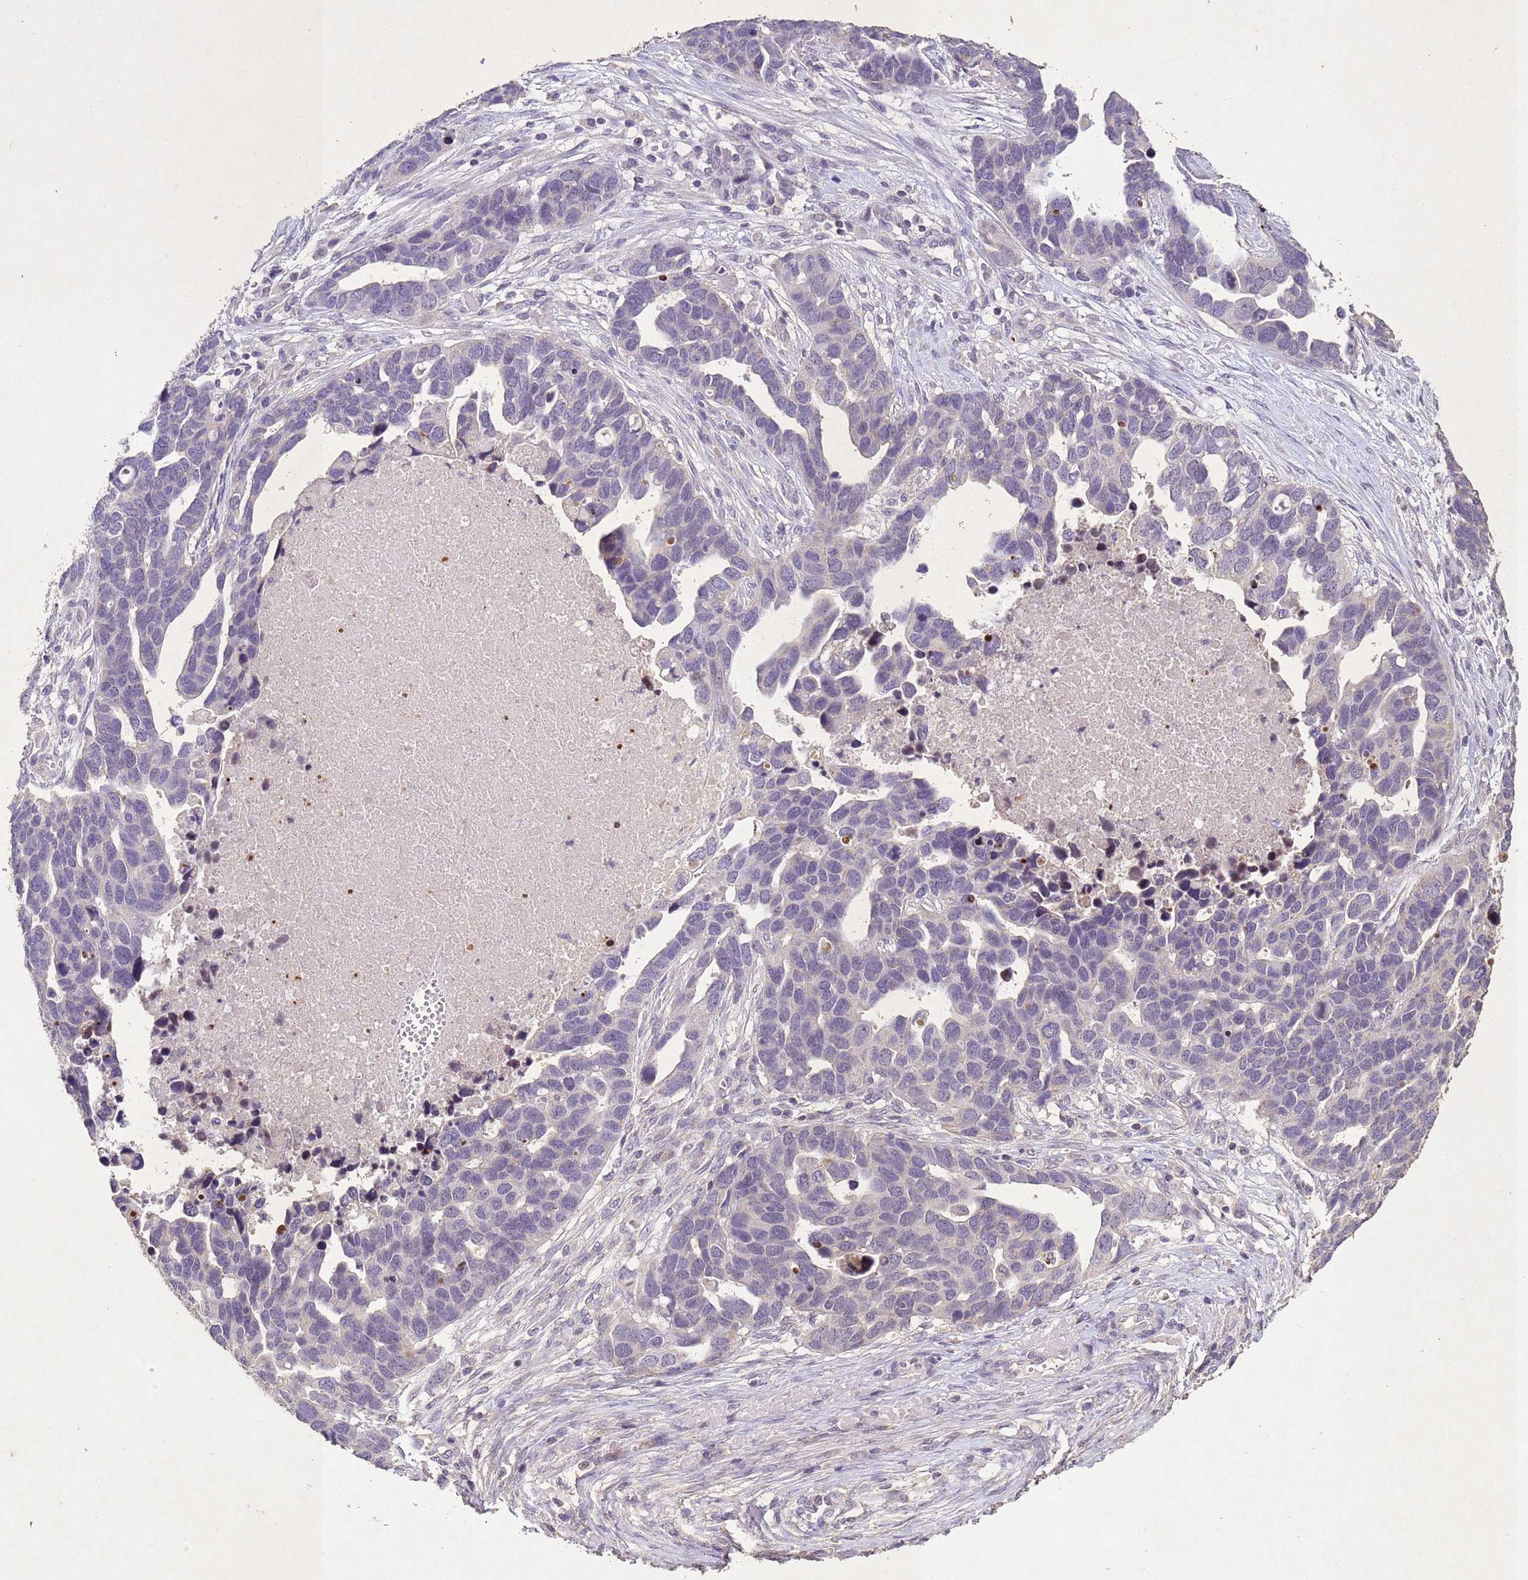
{"staining": {"intensity": "negative", "quantity": "none", "location": "none"}, "tissue": "ovarian cancer", "cell_type": "Tumor cells", "image_type": "cancer", "snomed": [{"axis": "morphology", "description": "Cystadenocarcinoma, serous, NOS"}, {"axis": "topography", "description": "Ovary"}], "caption": "Immunohistochemistry (IHC) of human serous cystadenocarcinoma (ovarian) reveals no positivity in tumor cells.", "gene": "NLRP11", "patient": {"sex": "female", "age": 54}}